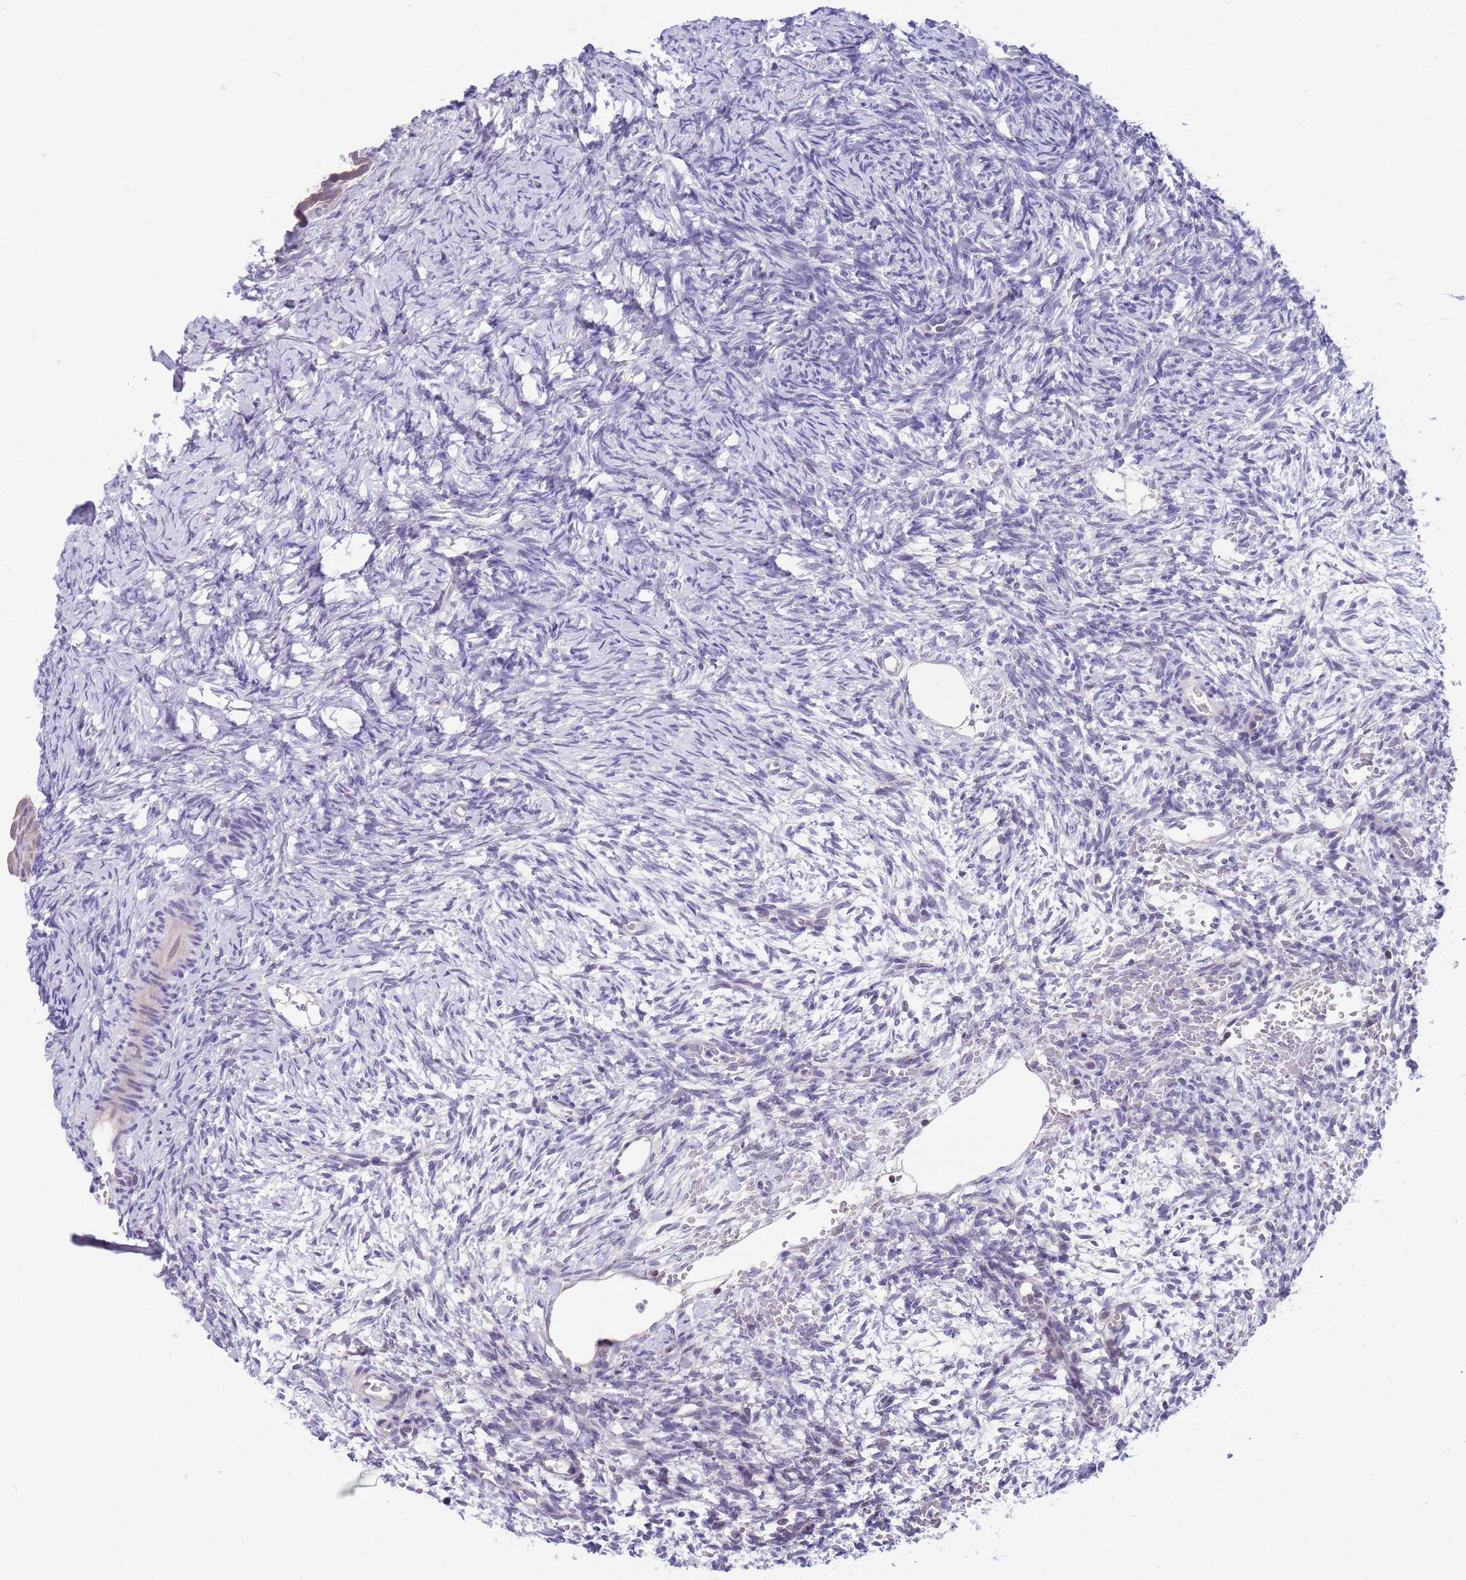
{"staining": {"intensity": "negative", "quantity": "none", "location": "none"}, "tissue": "ovary", "cell_type": "Ovarian stroma cells", "image_type": "normal", "snomed": [{"axis": "morphology", "description": "Normal tissue, NOS"}, {"axis": "topography", "description": "Ovary"}], "caption": "A histopathology image of human ovary is negative for staining in ovarian stroma cells. (Brightfield microscopy of DAB immunohistochemistry (IHC) at high magnification).", "gene": "KLHL29", "patient": {"sex": "female", "age": 39}}